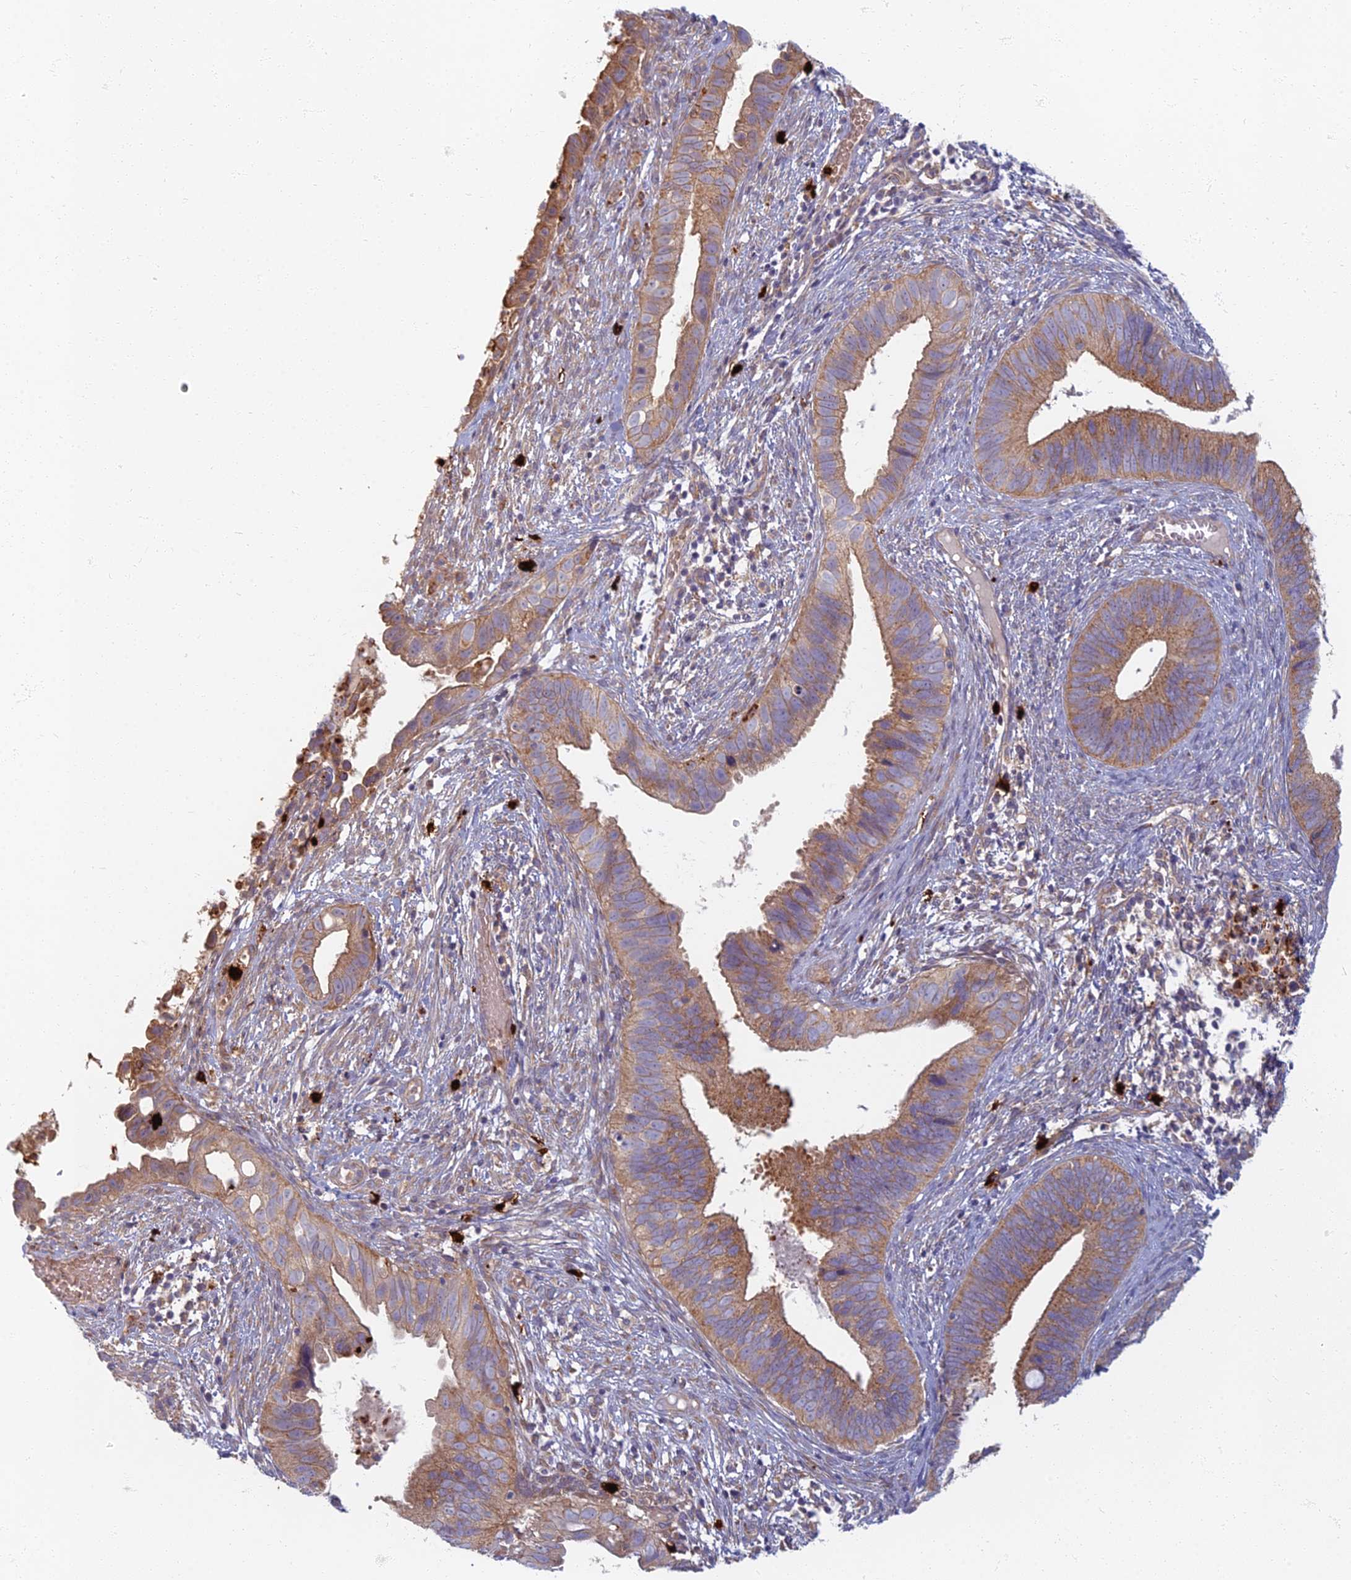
{"staining": {"intensity": "moderate", "quantity": ">75%", "location": "cytoplasmic/membranous"}, "tissue": "cervical cancer", "cell_type": "Tumor cells", "image_type": "cancer", "snomed": [{"axis": "morphology", "description": "Adenocarcinoma, NOS"}, {"axis": "topography", "description": "Cervix"}], "caption": "A medium amount of moderate cytoplasmic/membranous expression is appreciated in about >75% of tumor cells in cervical cancer (adenocarcinoma) tissue. (DAB (3,3'-diaminobenzidine) IHC, brown staining for protein, blue staining for nuclei).", "gene": "PROX2", "patient": {"sex": "female", "age": 42}}